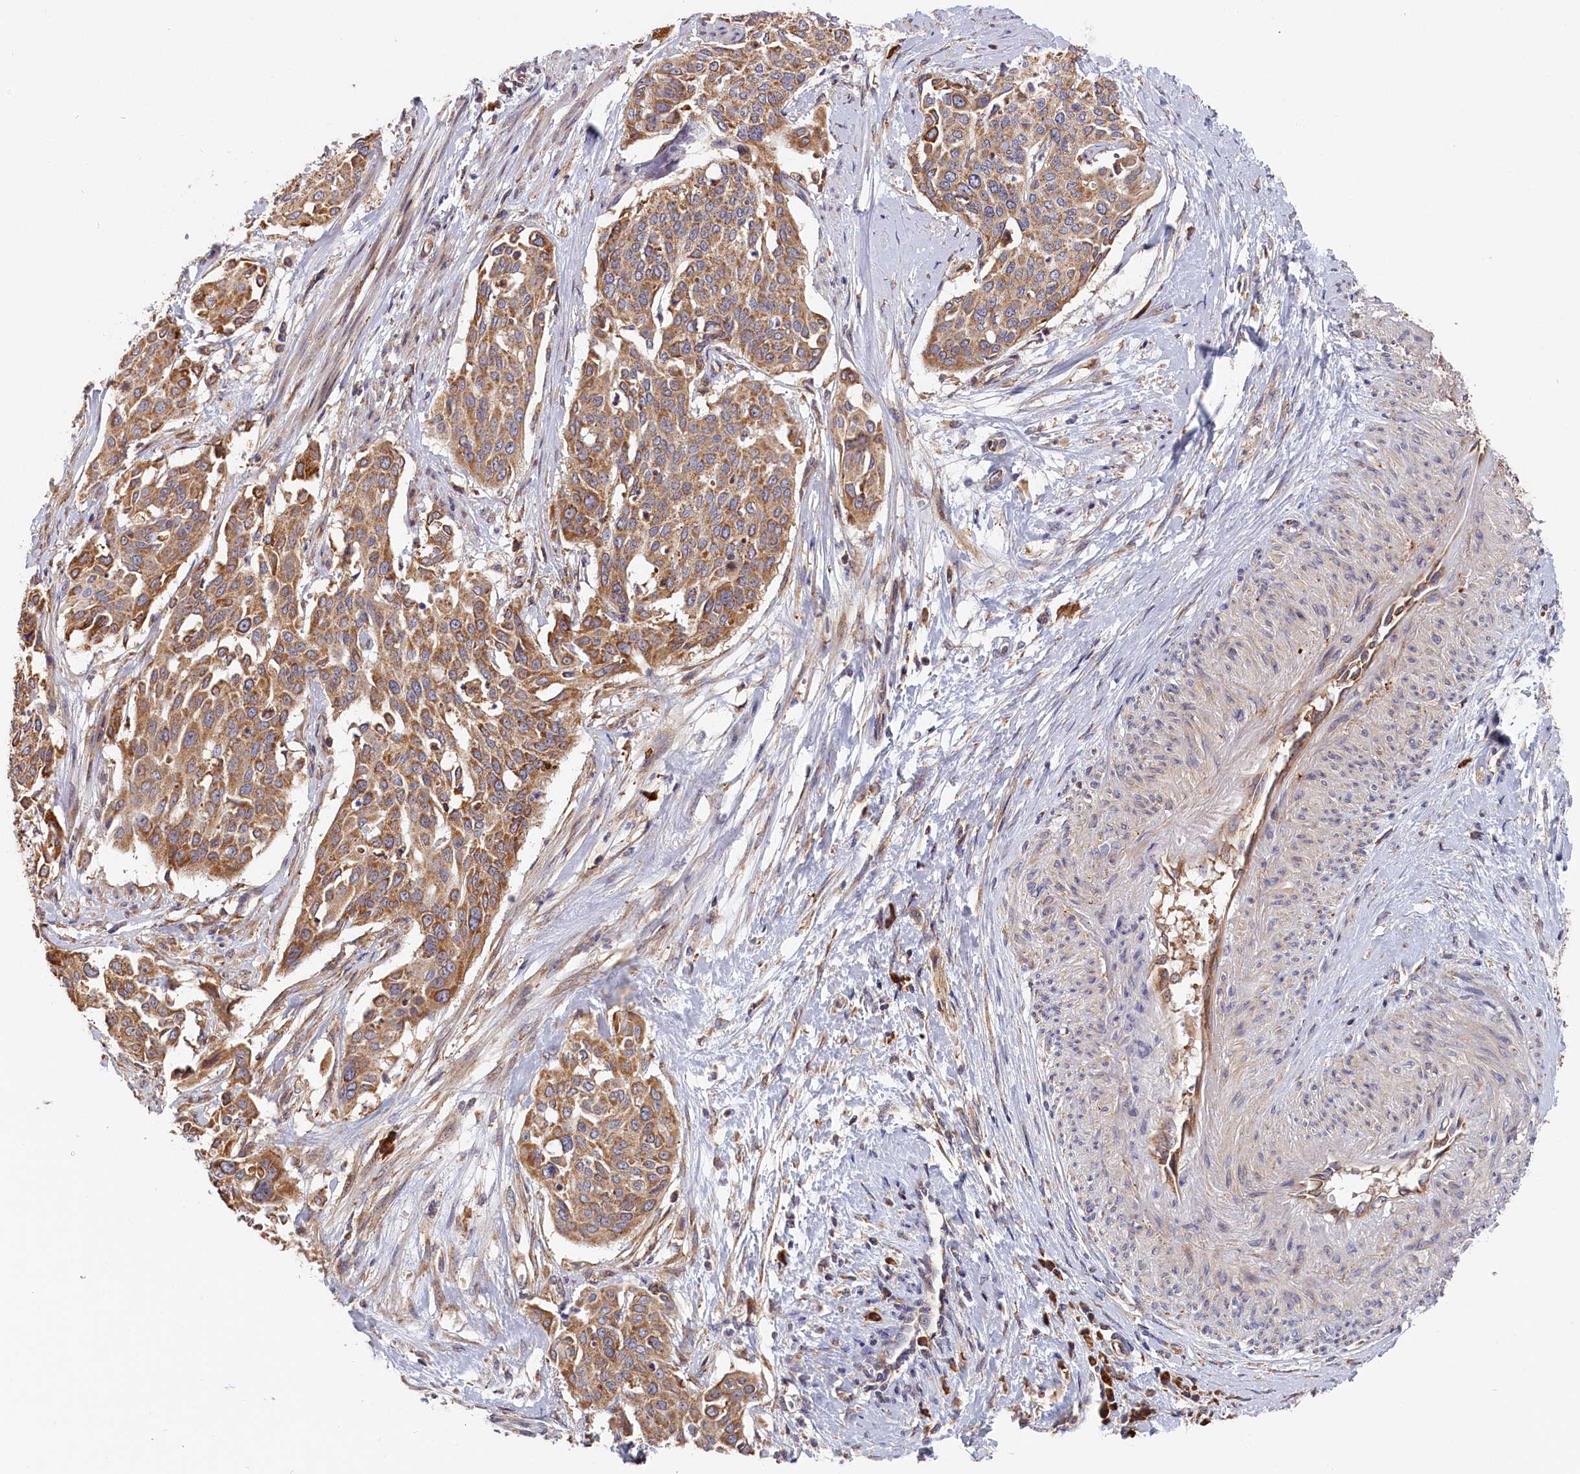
{"staining": {"intensity": "moderate", "quantity": ">75%", "location": "cytoplasmic/membranous"}, "tissue": "cervical cancer", "cell_type": "Tumor cells", "image_type": "cancer", "snomed": [{"axis": "morphology", "description": "Squamous cell carcinoma, NOS"}, {"axis": "topography", "description": "Cervix"}], "caption": "Immunohistochemistry of squamous cell carcinoma (cervical) demonstrates medium levels of moderate cytoplasmic/membranous positivity in about >75% of tumor cells.", "gene": "CEP44", "patient": {"sex": "female", "age": 44}}